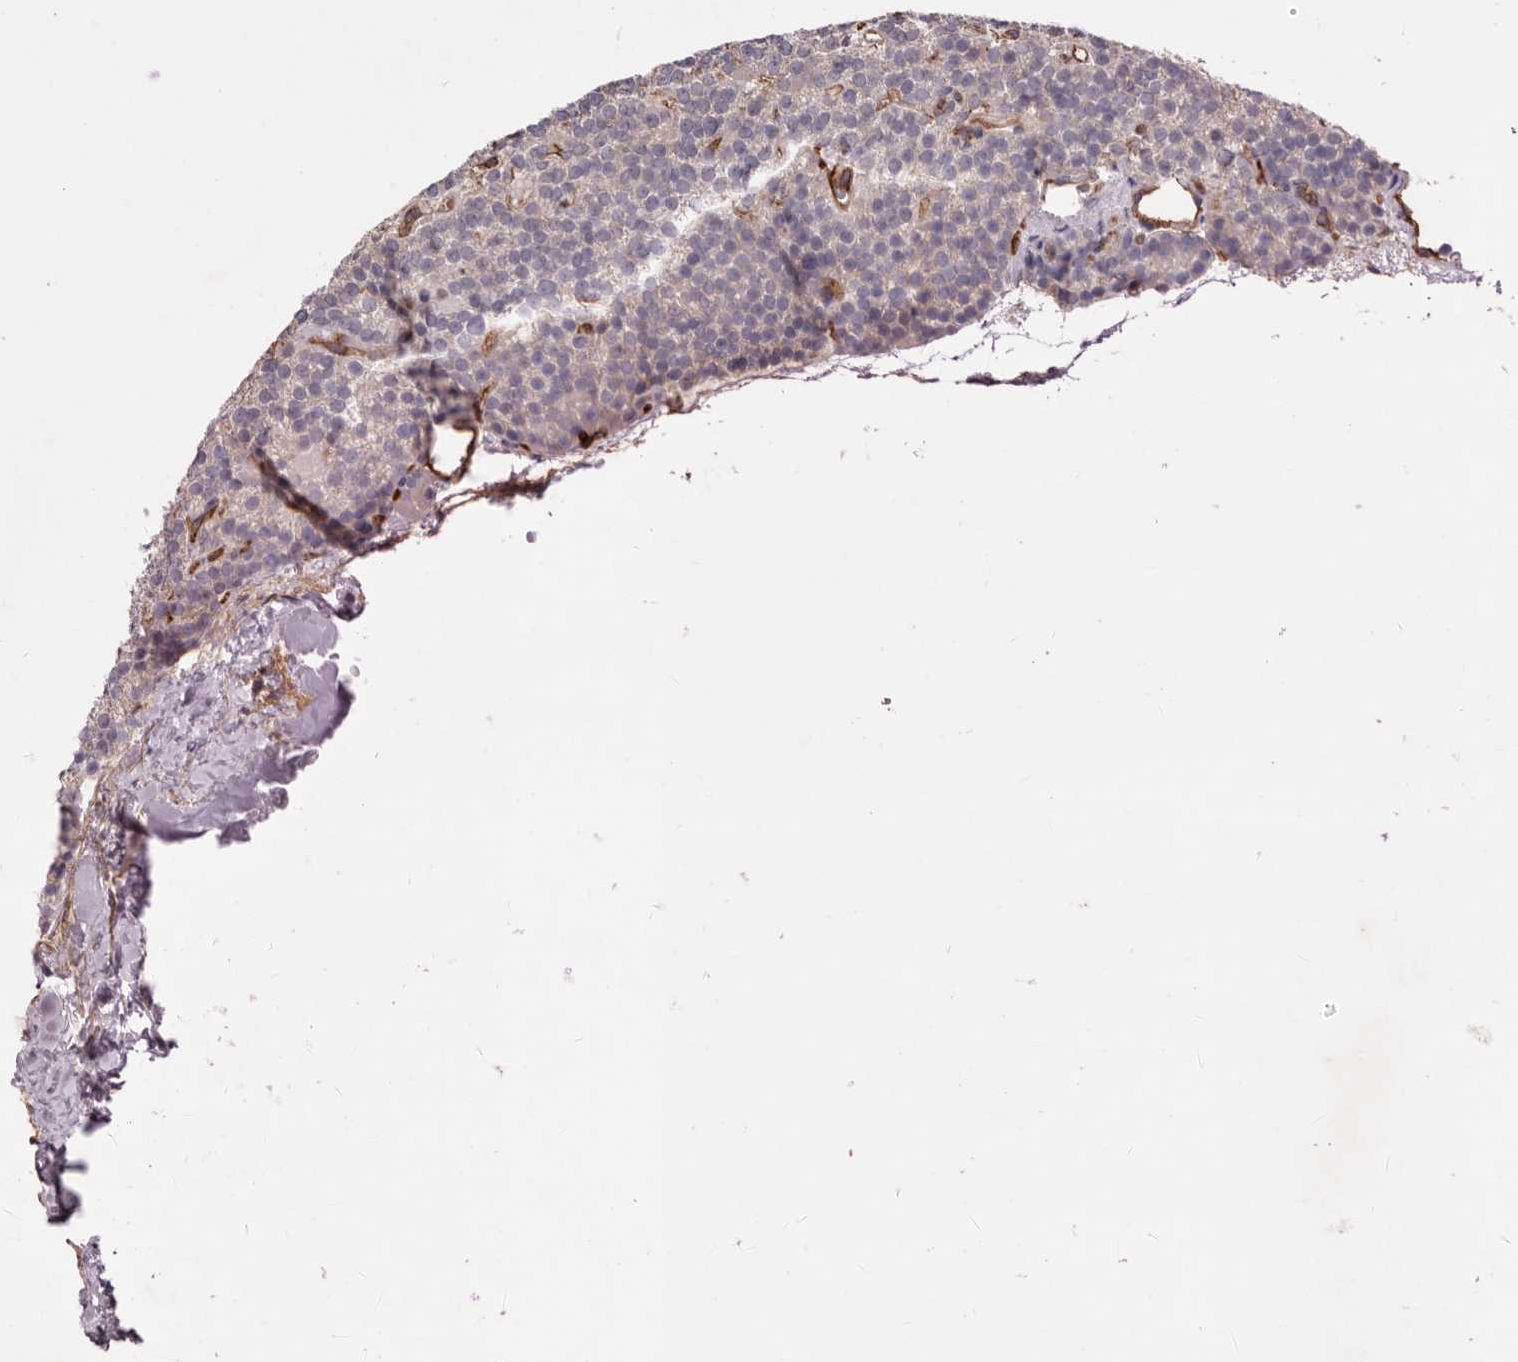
{"staining": {"intensity": "negative", "quantity": "none", "location": "none"}, "tissue": "parathyroid gland", "cell_type": "Glandular cells", "image_type": "normal", "snomed": [{"axis": "morphology", "description": "Normal tissue, NOS"}, {"axis": "topography", "description": "Parathyroid gland"}], "caption": "IHC image of normal parathyroid gland: human parathyroid gland stained with DAB exhibits no significant protein positivity in glandular cells.", "gene": "LRRC66", "patient": {"sex": "male", "age": 83}}